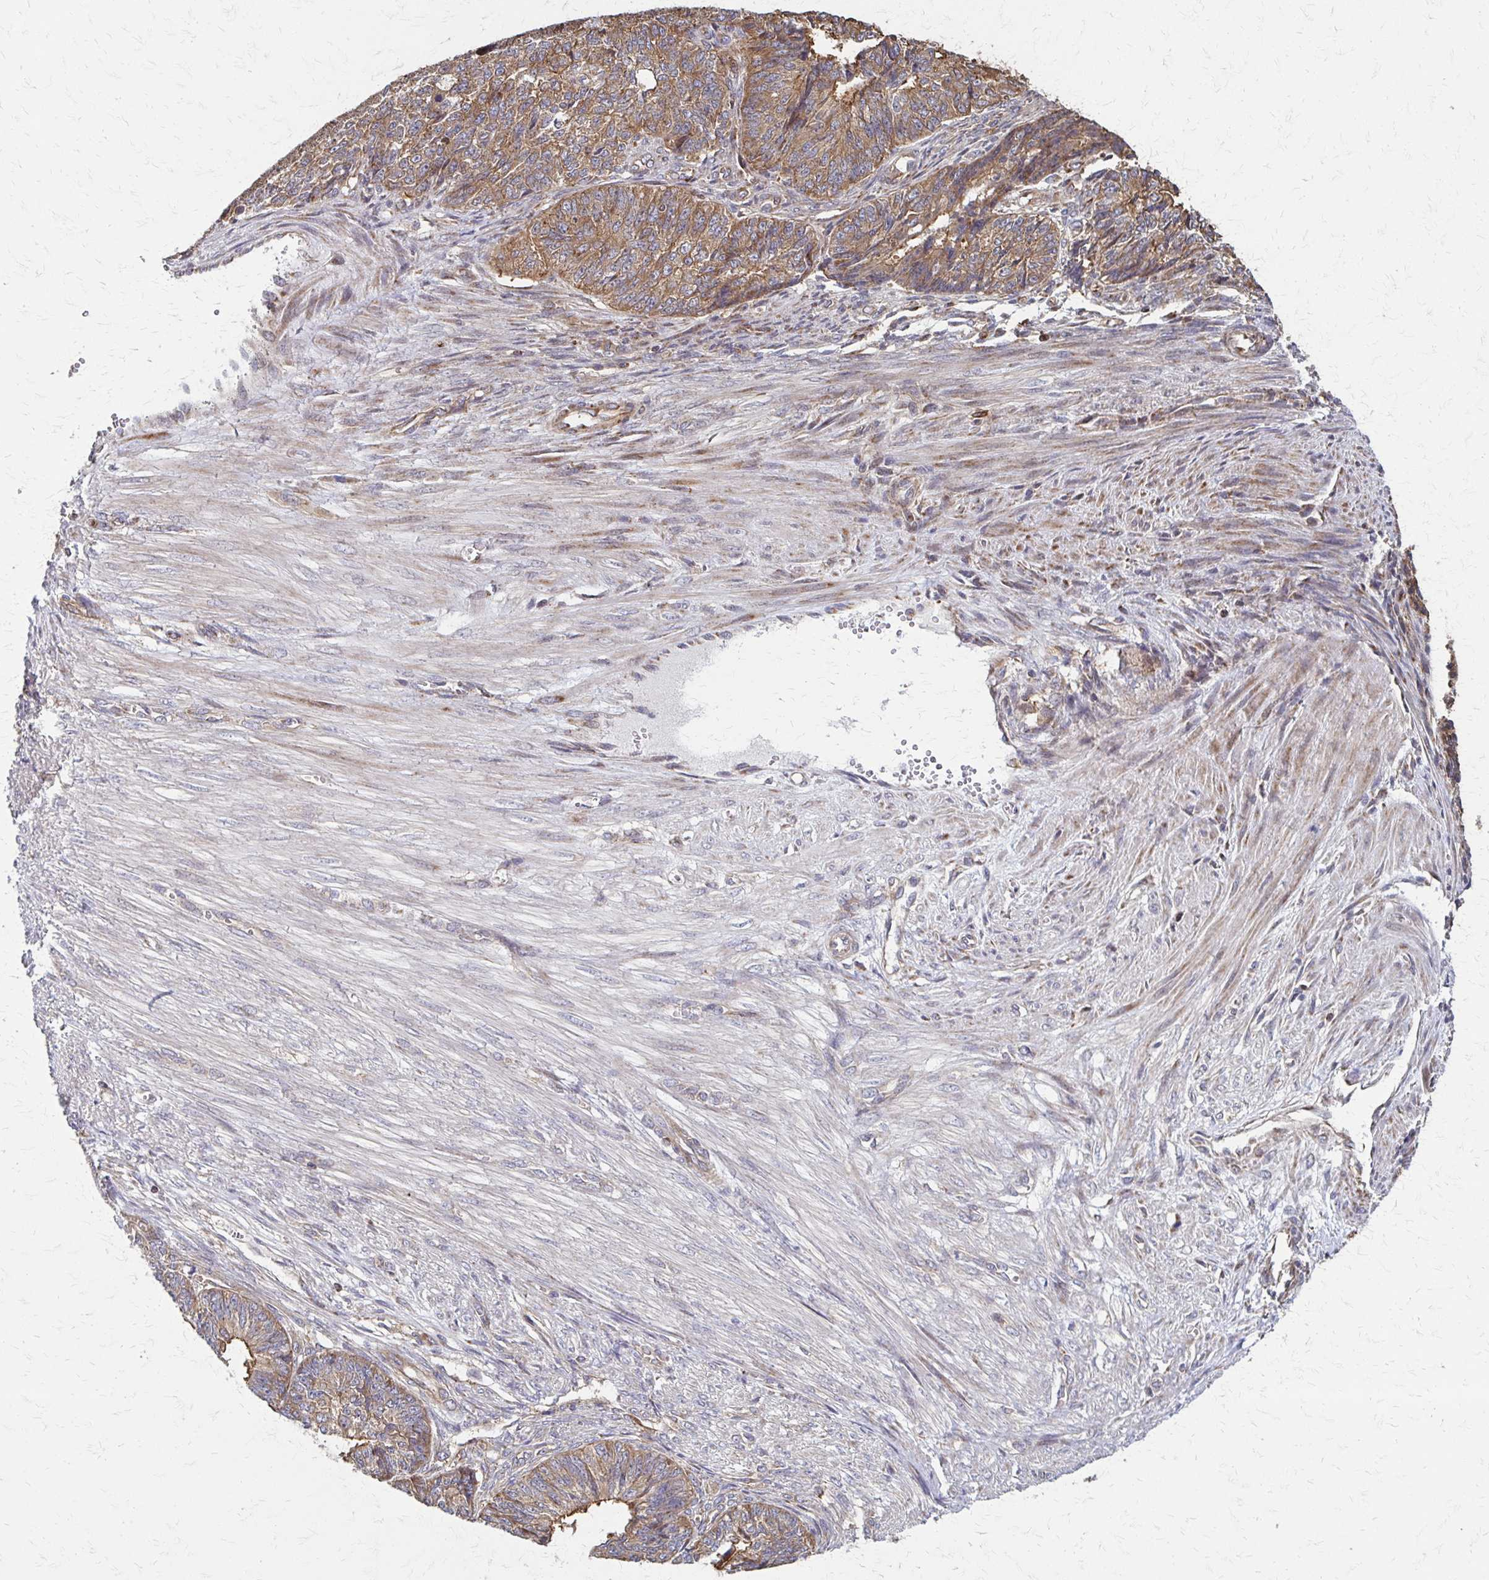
{"staining": {"intensity": "moderate", "quantity": ">75%", "location": "cytoplasmic/membranous"}, "tissue": "endometrial cancer", "cell_type": "Tumor cells", "image_type": "cancer", "snomed": [{"axis": "morphology", "description": "Adenocarcinoma, NOS"}, {"axis": "topography", "description": "Endometrium"}], "caption": "Endometrial cancer was stained to show a protein in brown. There is medium levels of moderate cytoplasmic/membranous positivity in approximately >75% of tumor cells.", "gene": "EEF2", "patient": {"sex": "female", "age": 32}}